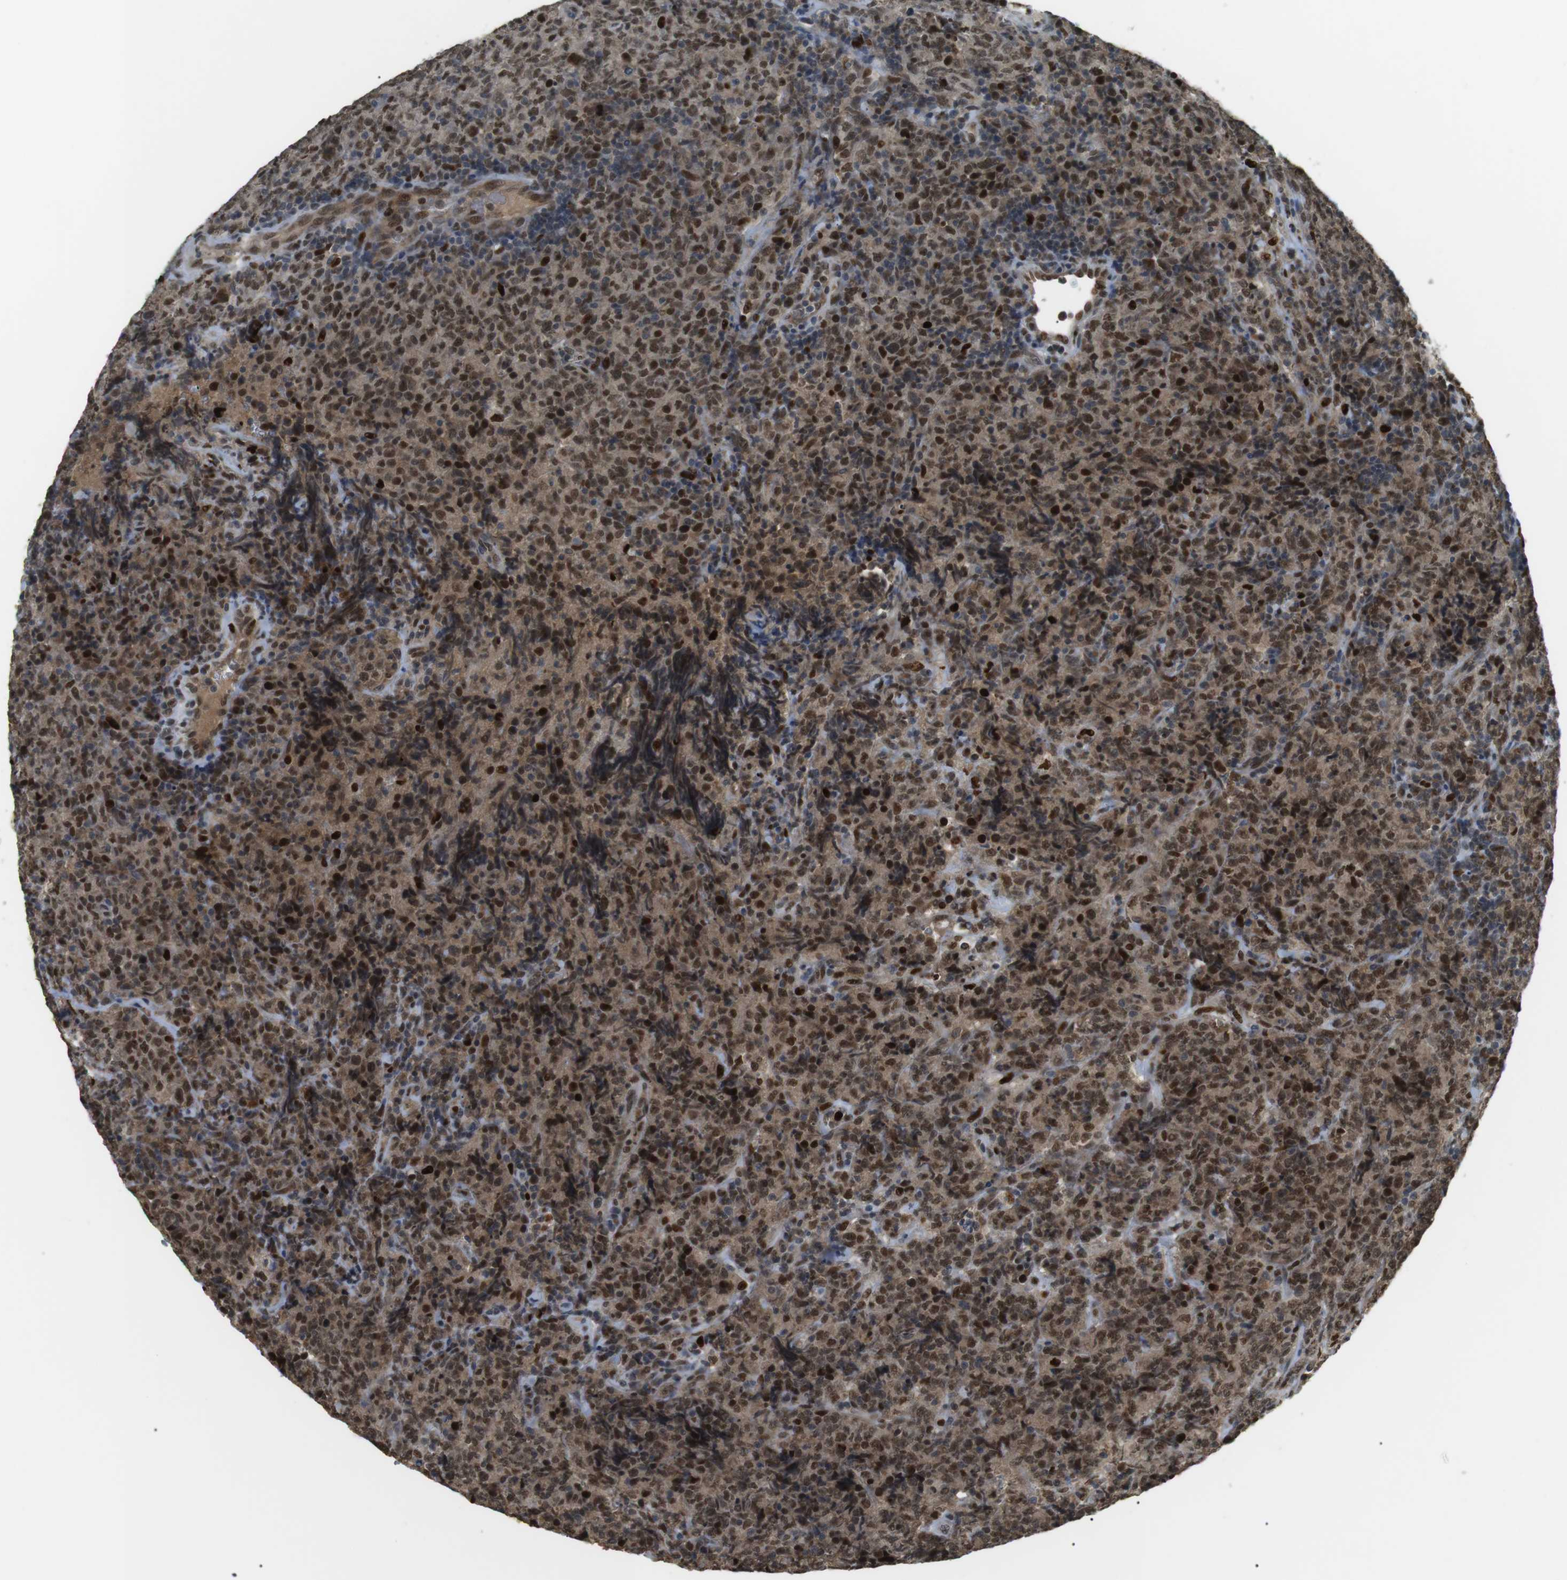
{"staining": {"intensity": "strong", "quantity": ">75%", "location": "nuclear"}, "tissue": "lymphoma", "cell_type": "Tumor cells", "image_type": "cancer", "snomed": [{"axis": "morphology", "description": "Malignant lymphoma, non-Hodgkin's type, High grade"}, {"axis": "topography", "description": "Tonsil"}], "caption": "Brown immunohistochemical staining in high-grade malignant lymphoma, non-Hodgkin's type reveals strong nuclear staining in approximately >75% of tumor cells.", "gene": "ORAI3", "patient": {"sex": "female", "age": 36}}